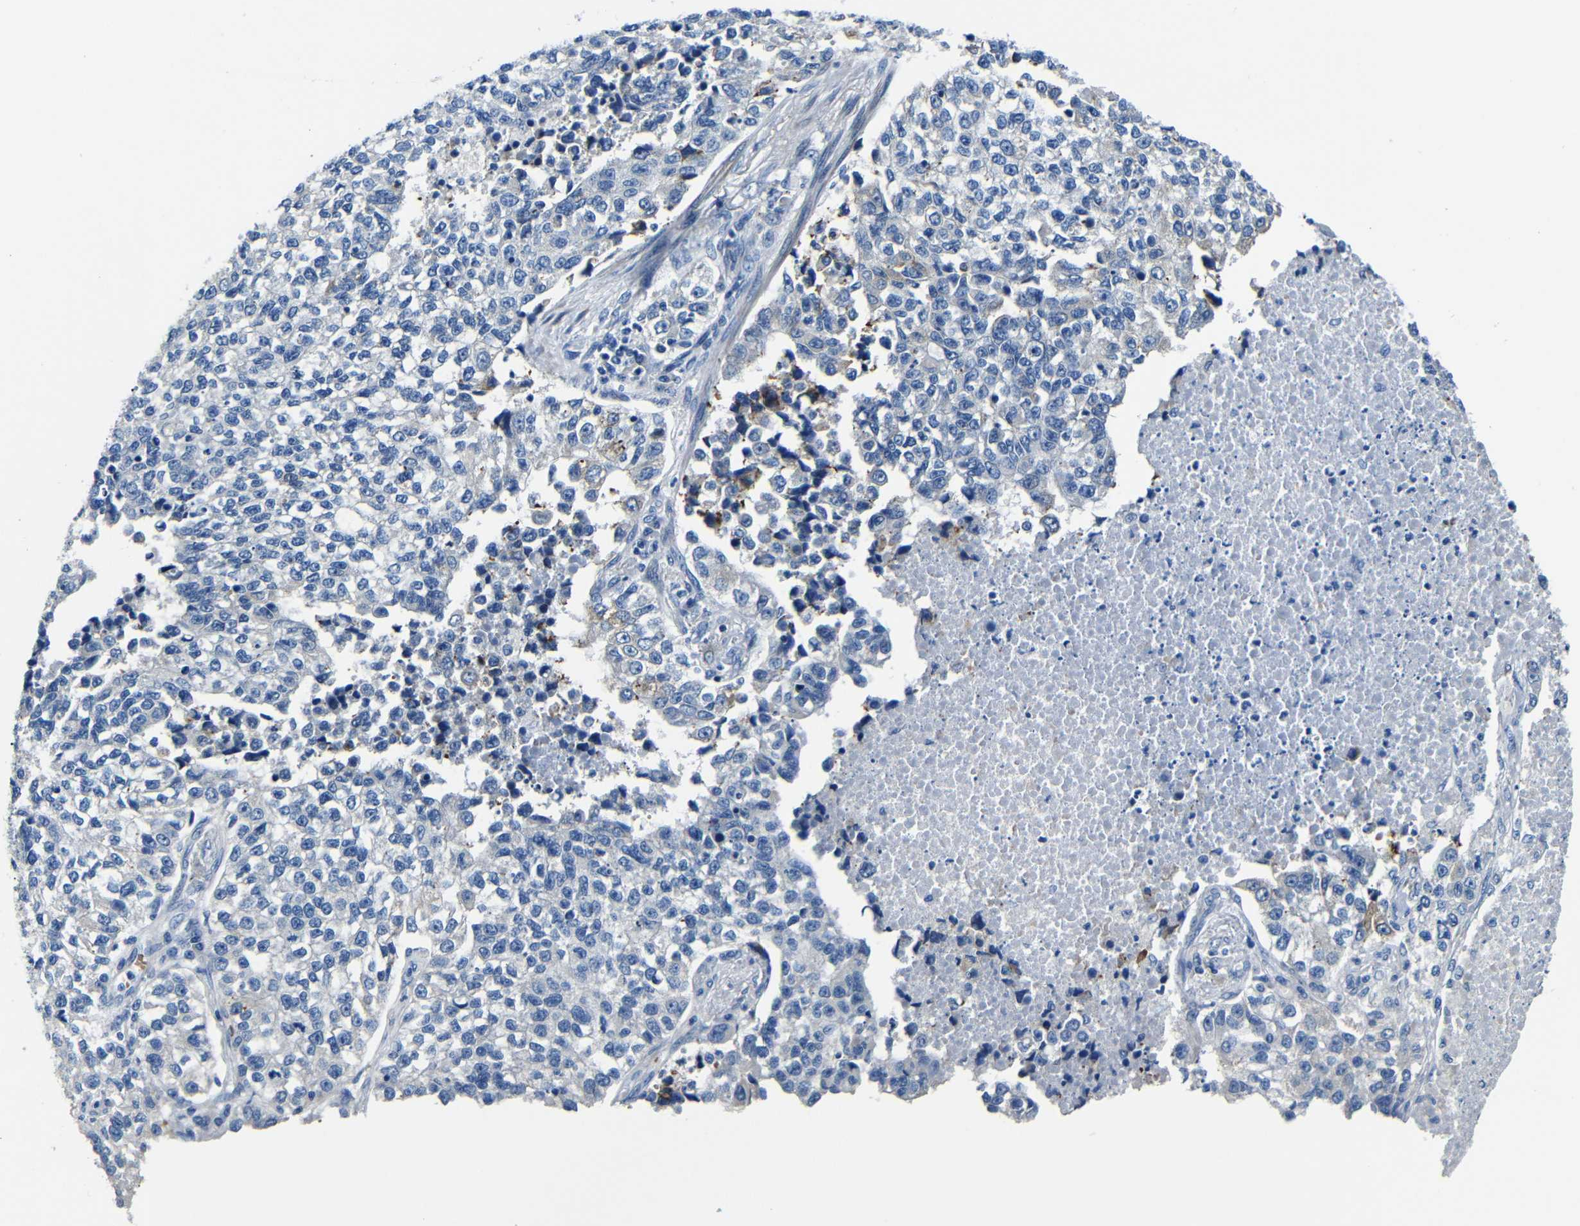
{"staining": {"intensity": "negative", "quantity": "none", "location": "none"}, "tissue": "lung cancer", "cell_type": "Tumor cells", "image_type": "cancer", "snomed": [{"axis": "morphology", "description": "Adenocarcinoma, NOS"}, {"axis": "topography", "description": "Lung"}], "caption": "Immunohistochemistry photomicrograph of neoplastic tissue: human lung cancer stained with DAB (3,3'-diaminobenzidine) shows no significant protein positivity in tumor cells.", "gene": "TNFAIP1", "patient": {"sex": "male", "age": 49}}